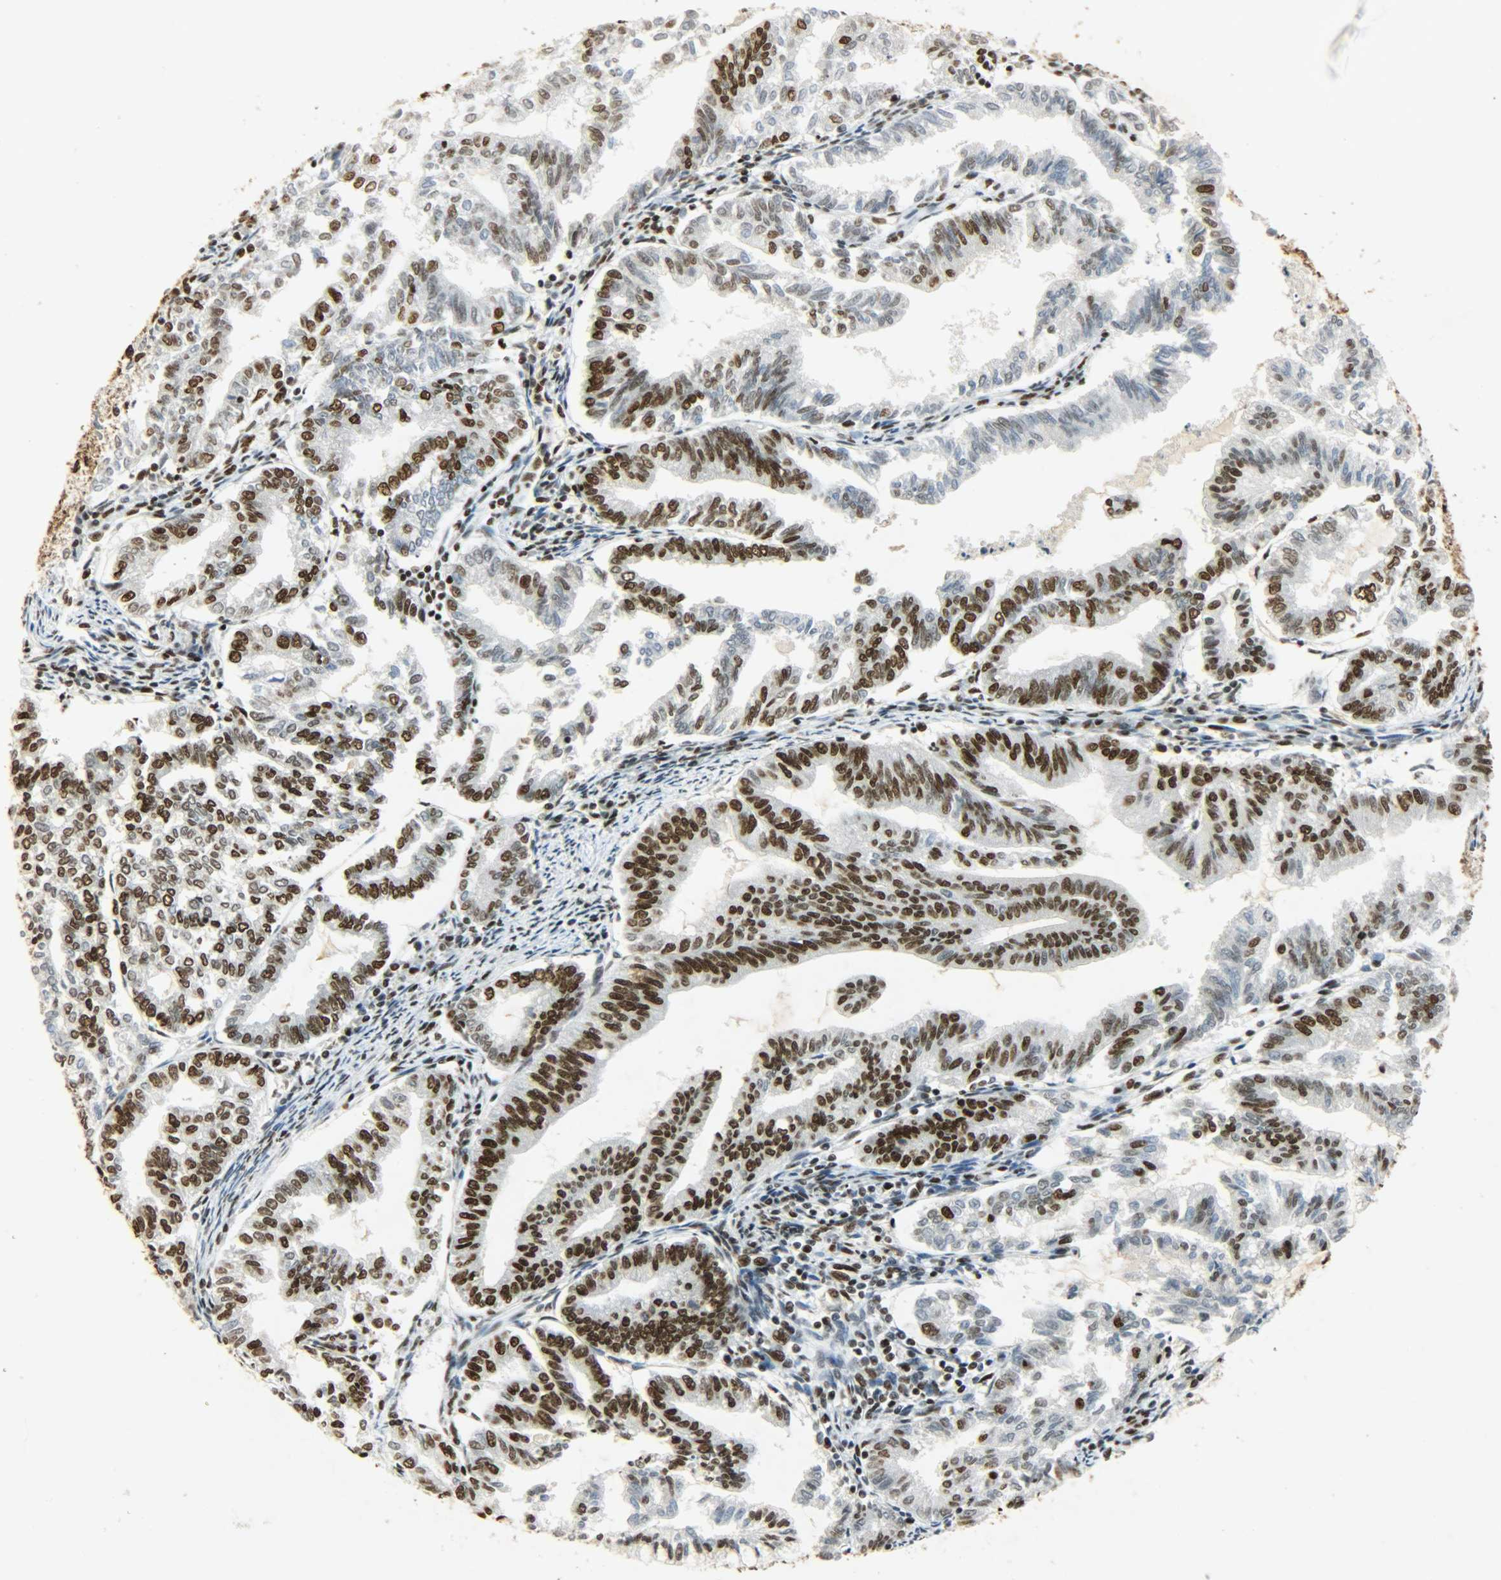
{"staining": {"intensity": "strong", "quantity": ">75%", "location": "nuclear"}, "tissue": "endometrial cancer", "cell_type": "Tumor cells", "image_type": "cancer", "snomed": [{"axis": "morphology", "description": "Adenocarcinoma, NOS"}, {"axis": "topography", "description": "Endometrium"}], "caption": "A high amount of strong nuclear expression is present in approximately >75% of tumor cells in endometrial adenocarcinoma tissue.", "gene": "KHDRBS1", "patient": {"sex": "female", "age": 79}}